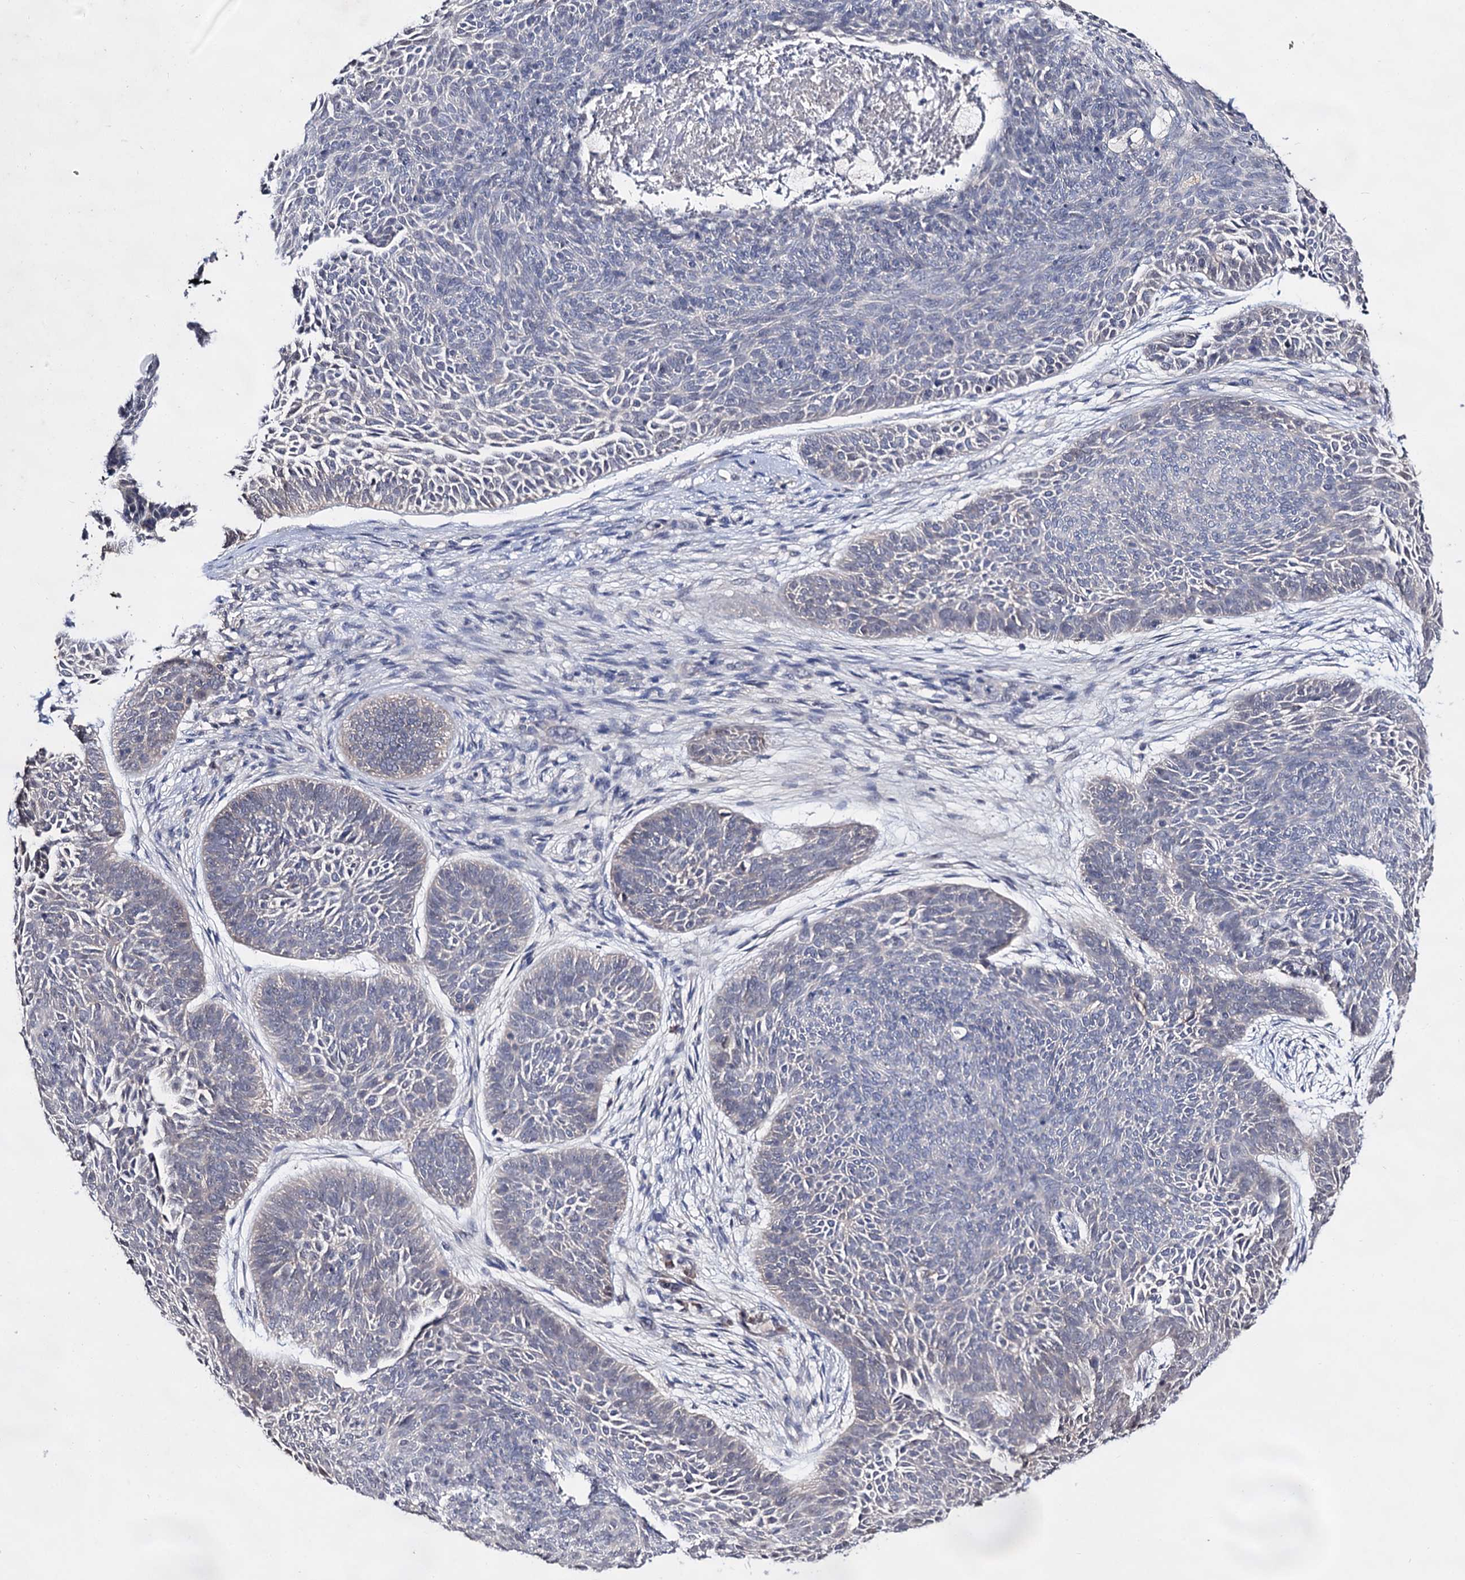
{"staining": {"intensity": "negative", "quantity": "none", "location": "none"}, "tissue": "skin cancer", "cell_type": "Tumor cells", "image_type": "cancer", "snomed": [{"axis": "morphology", "description": "Basal cell carcinoma"}, {"axis": "topography", "description": "Skin"}], "caption": "Skin basal cell carcinoma stained for a protein using IHC reveals no staining tumor cells.", "gene": "ARFIP2", "patient": {"sex": "male", "age": 85}}